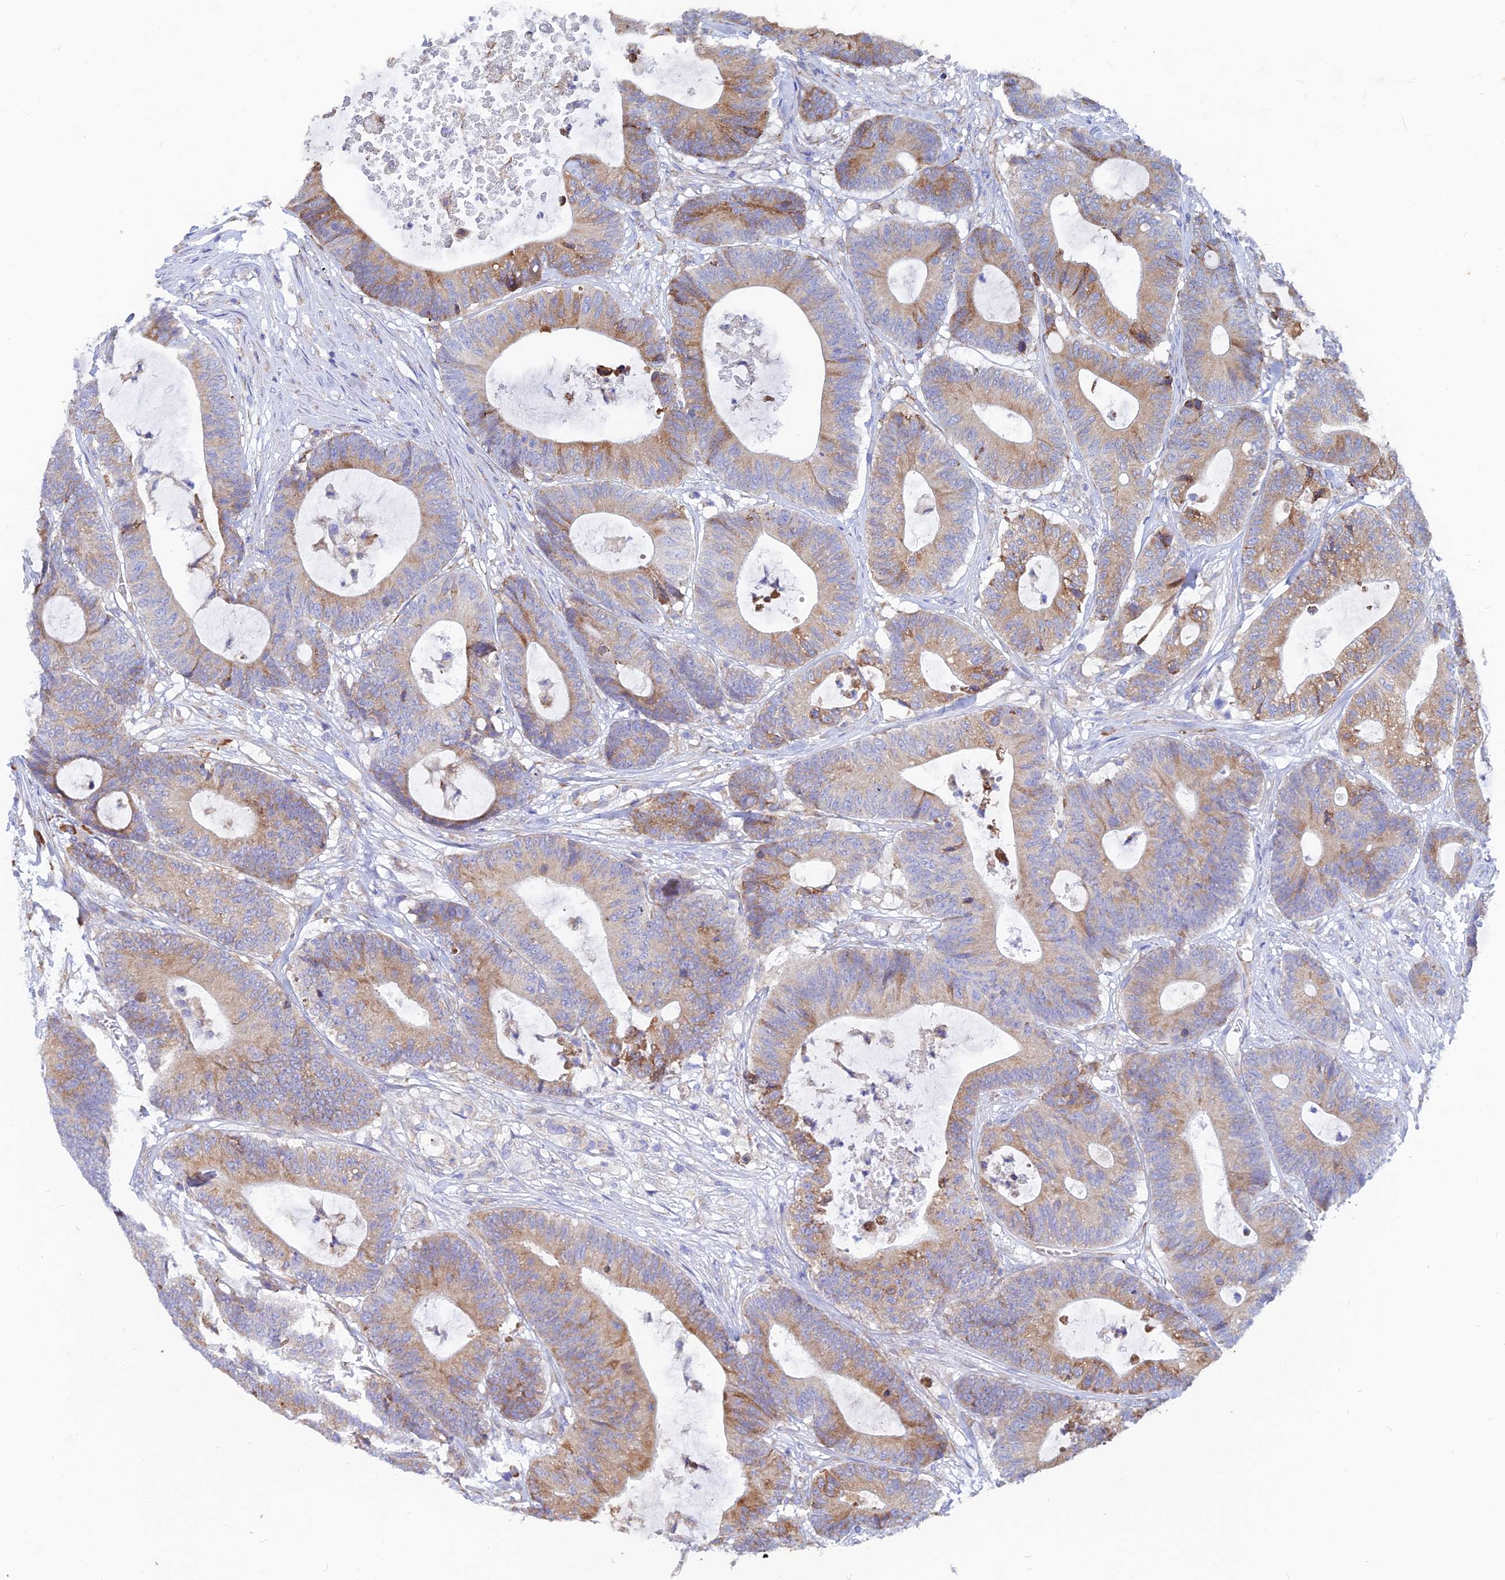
{"staining": {"intensity": "moderate", "quantity": "25%-75%", "location": "cytoplasmic/membranous"}, "tissue": "colorectal cancer", "cell_type": "Tumor cells", "image_type": "cancer", "snomed": [{"axis": "morphology", "description": "Adenocarcinoma, NOS"}, {"axis": "topography", "description": "Colon"}], "caption": "Brown immunohistochemical staining in adenocarcinoma (colorectal) reveals moderate cytoplasmic/membranous staining in approximately 25%-75% of tumor cells. The staining was performed using DAB to visualize the protein expression in brown, while the nuclei were stained in blue with hematoxylin (Magnification: 20x).", "gene": "WDR35", "patient": {"sex": "female", "age": 84}}